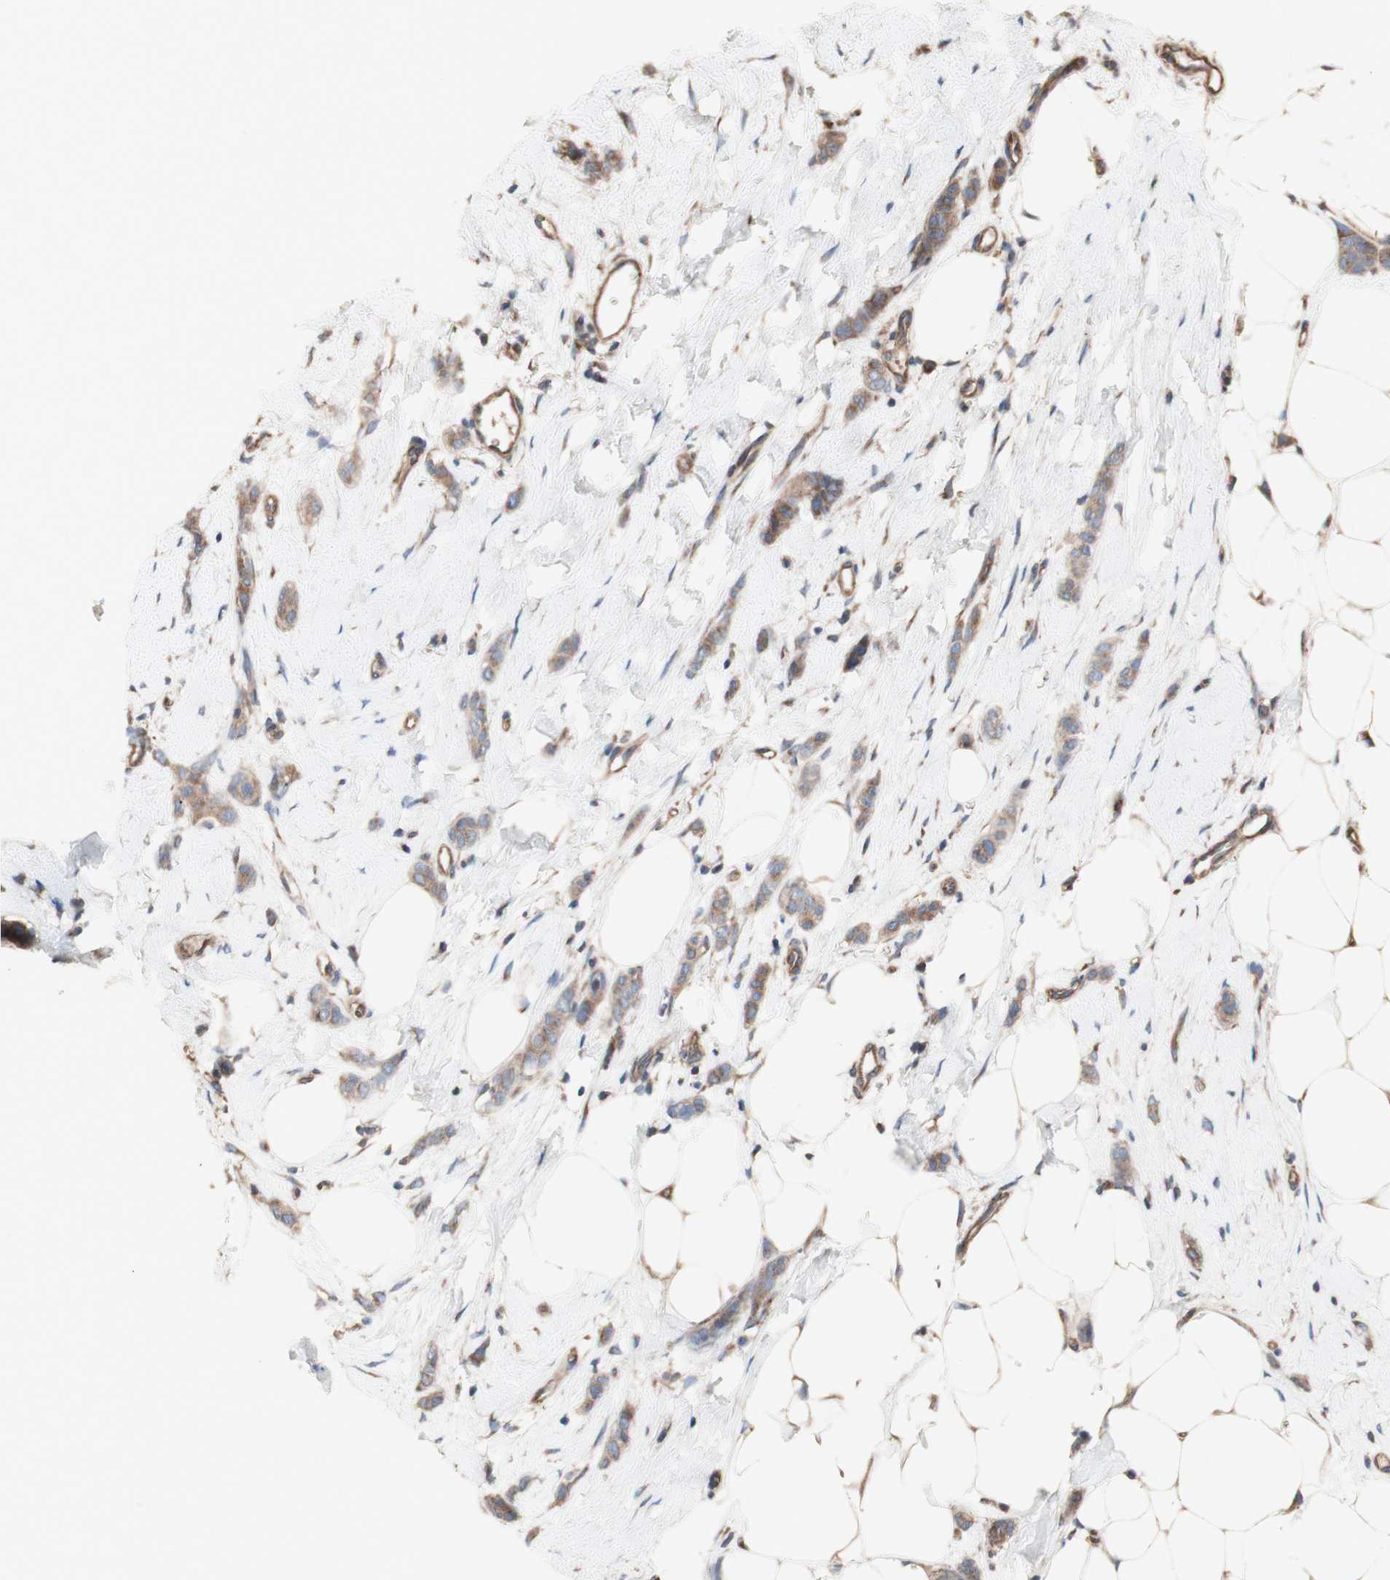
{"staining": {"intensity": "moderate", "quantity": ">75%", "location": "cytoplasmic/membranous"}, "tissue": "breast cancer", "cell_type": "Tumor cells", "image_type": "cancer", "snomed": [{"axis": "morphology", "description": "Lobular carcinoma"}, {"axis": "topography", "description": "Skin"}, {"axis": "topography", "description": "Breast"}], "caption": "Protein staining of breast cancer tissue shows moderate cytoplasmic/membranous positivity in approximately >75% of tumor cells.", "gene": "COPB1", "patient": {"sex": "female", "age": 46}}